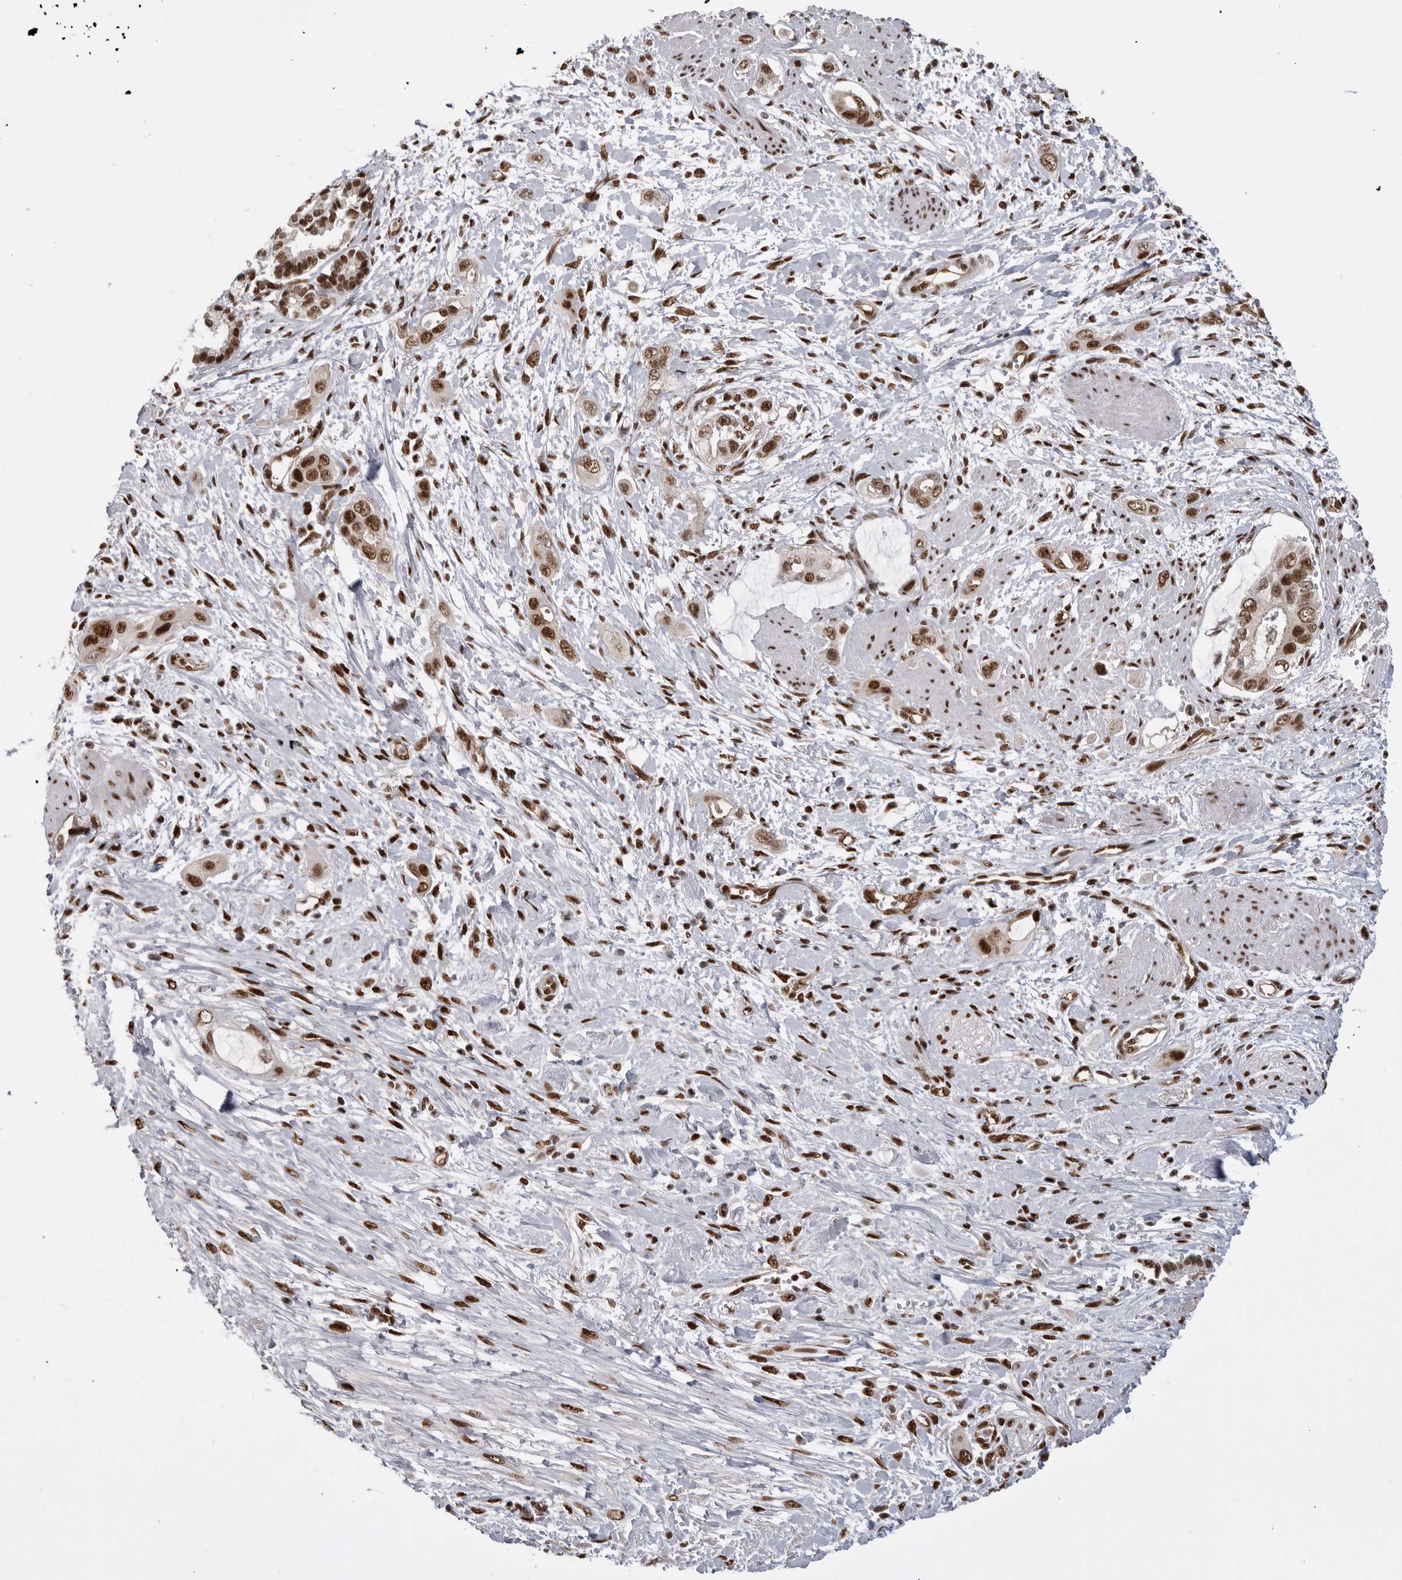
{"staining": {"intensity": "strong", "quantity": ">75%", "location": "nuclear"}, "tissue": "pancreatic cancer", "cell_type": "Tumor cells", "image_type": "cancer", "snomed": [{"axis": "morphology", "description": "Adenocarcinoma, NOS"}, {"axis": "topography", "description": "Pancreas"}], "caption": "IHC of human pancreatic adenocarcinoma reveals high levels of strong nuclear staining in about >75% of tumor cells. (Brightfield microscopy of DAB IHC at high magnification).", "gene": "PPP1R8", "patient": {"sex": "male", "age": 59}}